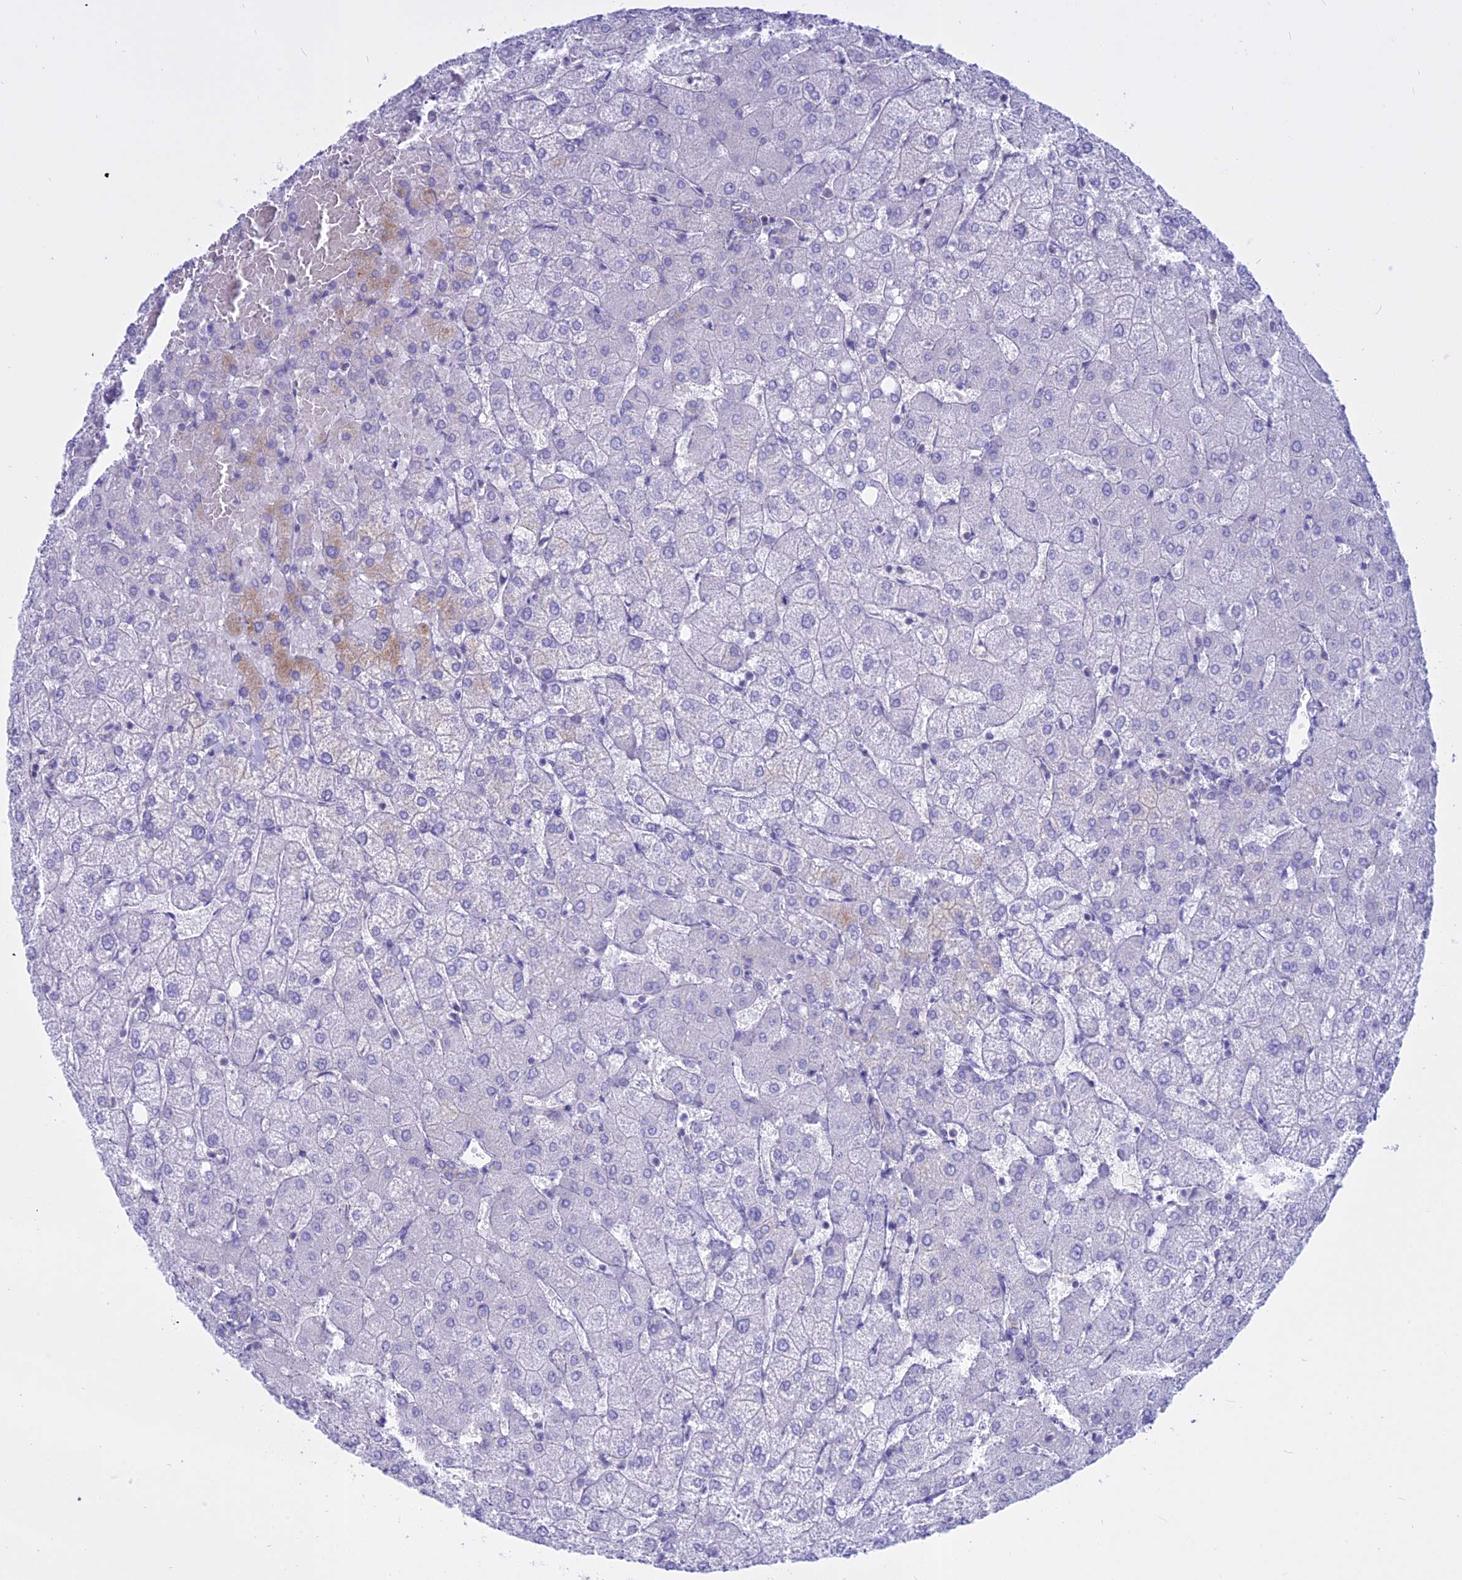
{"staining": {"intensity": "negative", "quantity": "none", "location": "none"}, "tissue": "liver", "cell_type": "Cholangiocytes", "image_type": "normal", "snomed": [{"axis": "morphology", "description": "Normal tissue, NOS"}, {"axis": "topography", "description": "Liver"}], "caption": "A micrograph of liver stained for a protein reveals no brown staining in cholangiocytes. Brightfield microscopy of immunohistochemistry (IHC) stained with DAB (3,3'-diaminobenzidine) (brown) and hematoxylin (blue), captured at high magnification.", "gene": "AHCYL1", "patient": {"sex": "female", "age": 54}}